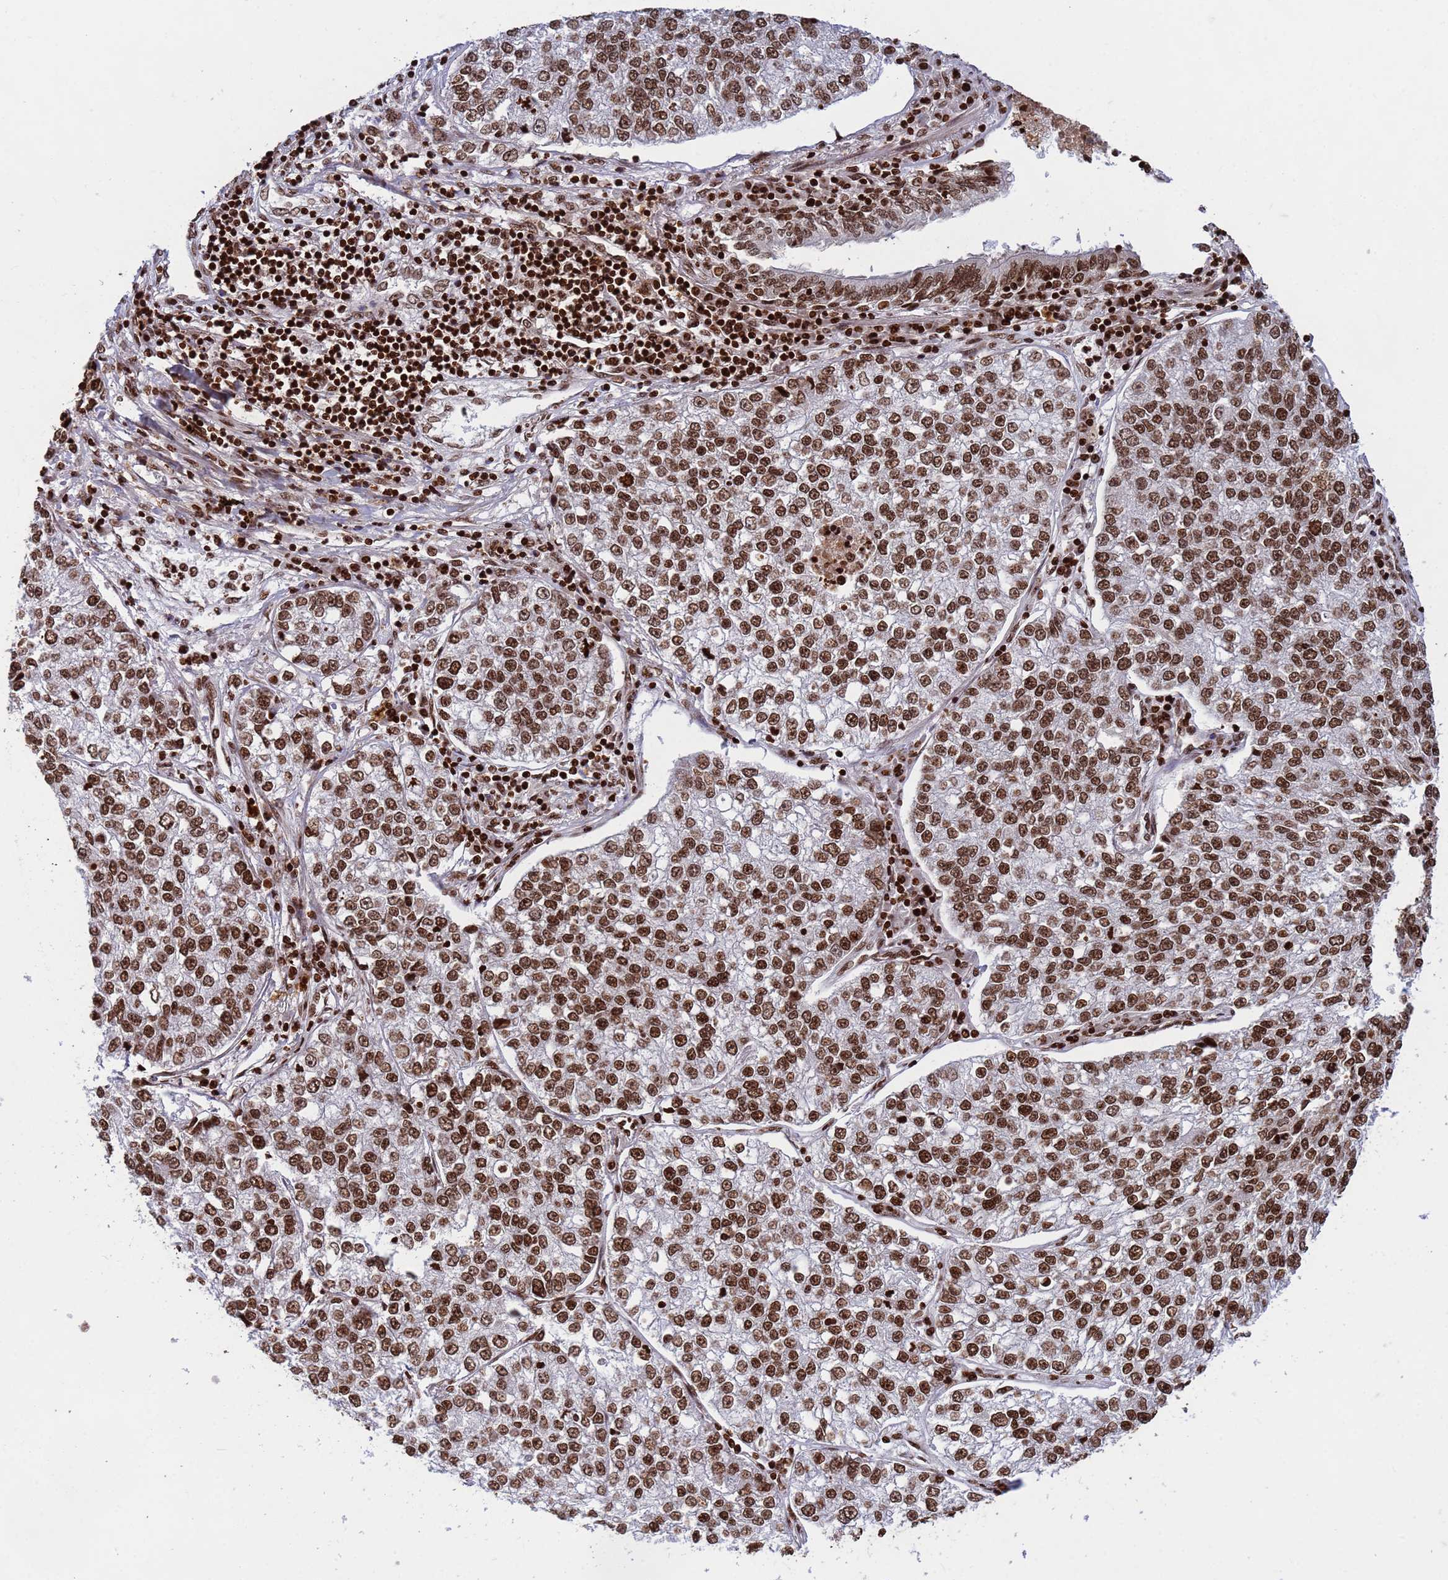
{"staining": {"intensity": "strong", "quantity": ">75%", "location": "nuclear"}, "tissue": "lung cancer", "cell_type": "Tumor cells", "image_type": "cancer", "snomed": [{"axis": "morphology", "description": "Adenocarcinoma, NOS"}, {"axis": "topography", "description": "Lung"}], "caption": "Protein positivity by immunohistochemistry shows strong nuclear staining in about >75% of tumor cells in lung adenocarcinoma.", "gene": "H3-3B", "patient": {"sex": "male", "age": 49}}